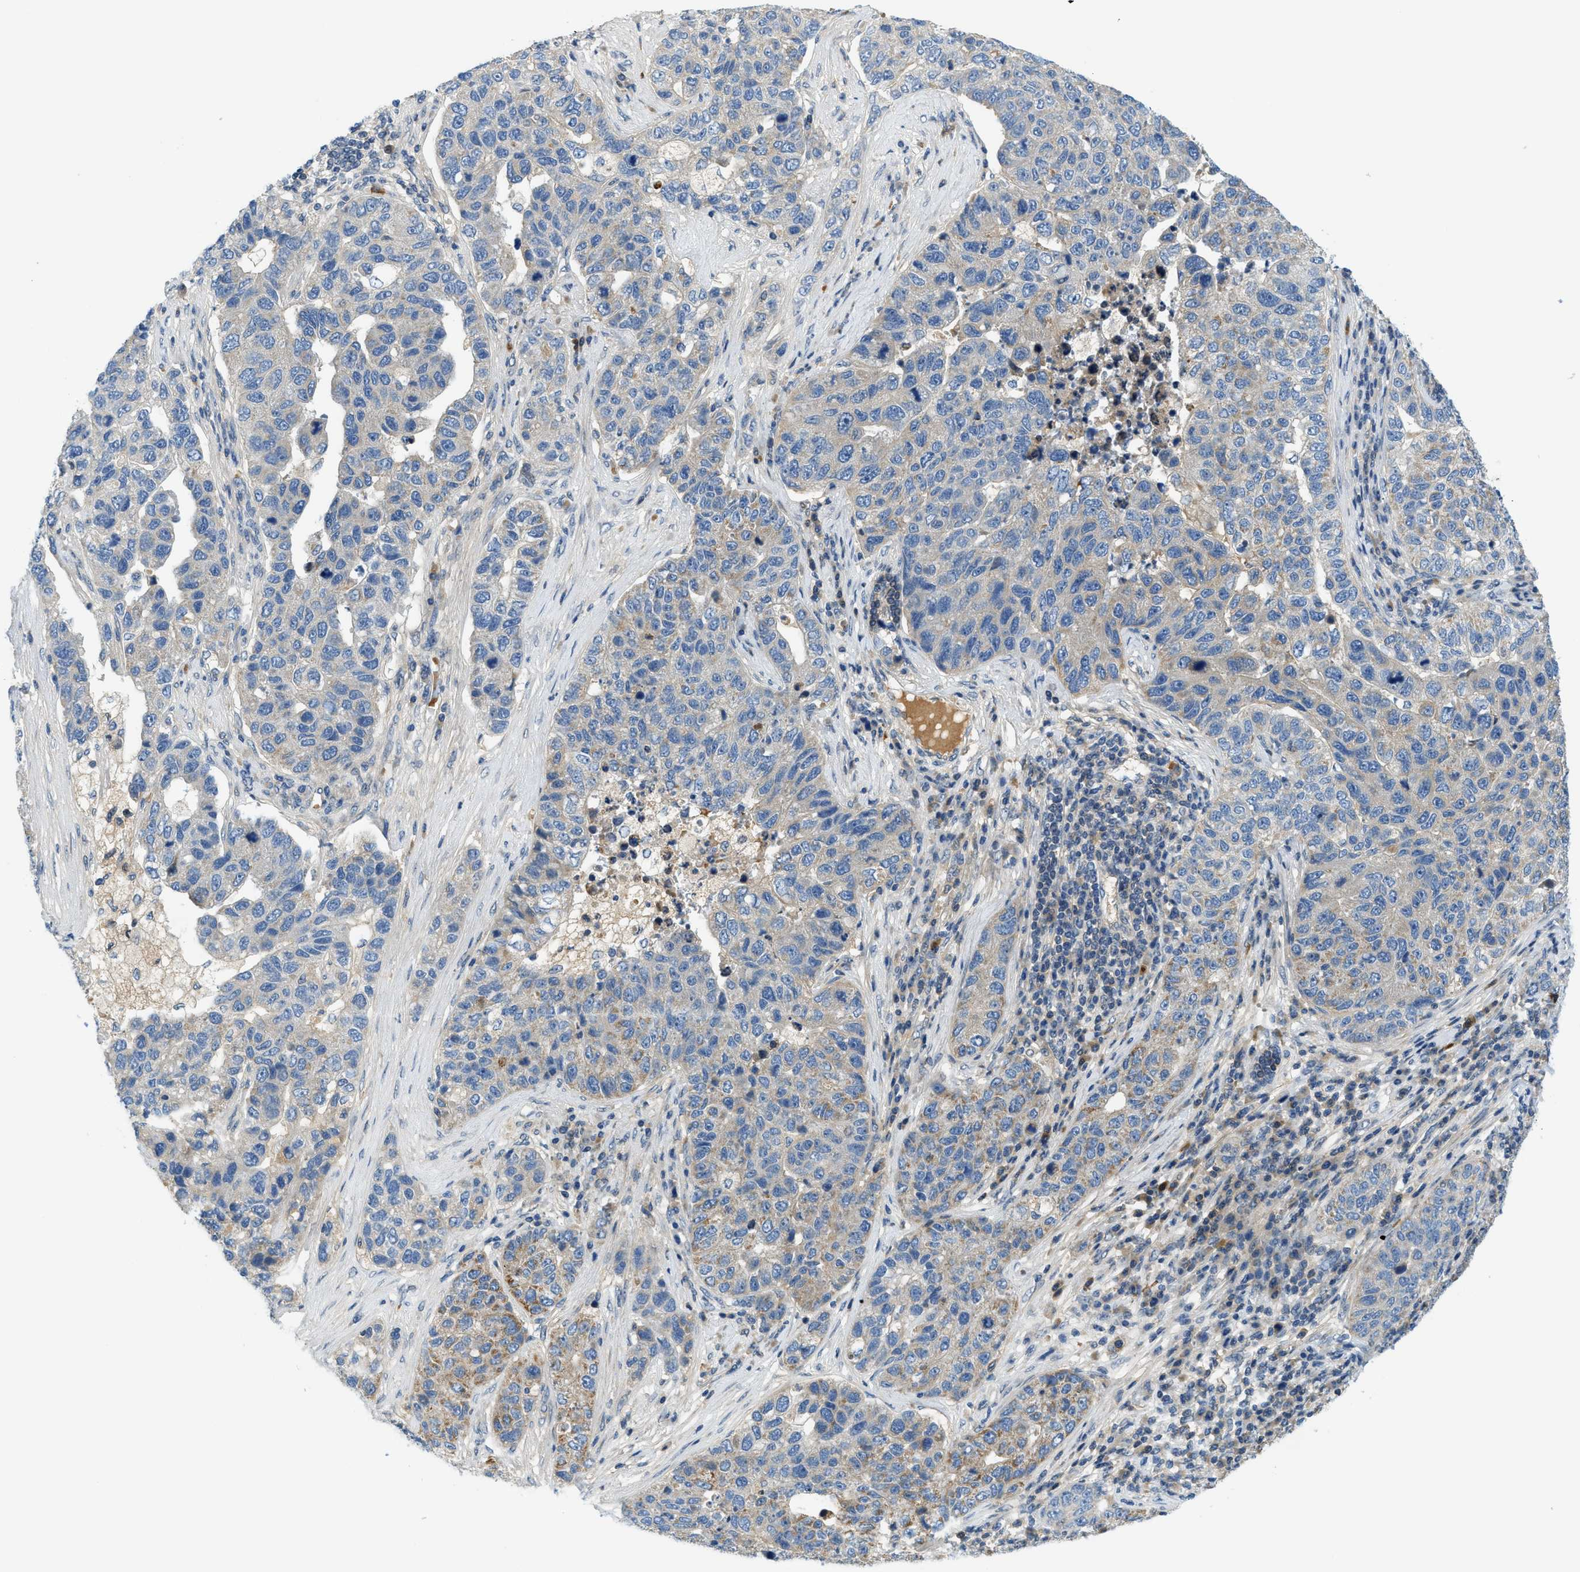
{"staining": {"intensity": "negative", "quantity": "none", "location": "none"}, "tissue": "pancreatic cancer", "cell_type": "Tumor cells", "image_type": "cancer", "snomed": [{"axis": "morphology", "description": "Adenocarcinoma, NOS"}, {"axis": "topography", "description": "Pancreas"}], "caption": "An immunohistochemistry image of adenocarcinoma (pancreatic) is shown. There is no staining in tumor cells of adenocarcinoma (pancreatic).", "gene": "KCNK1", "patient": {"sex": "female", "age": 61}}